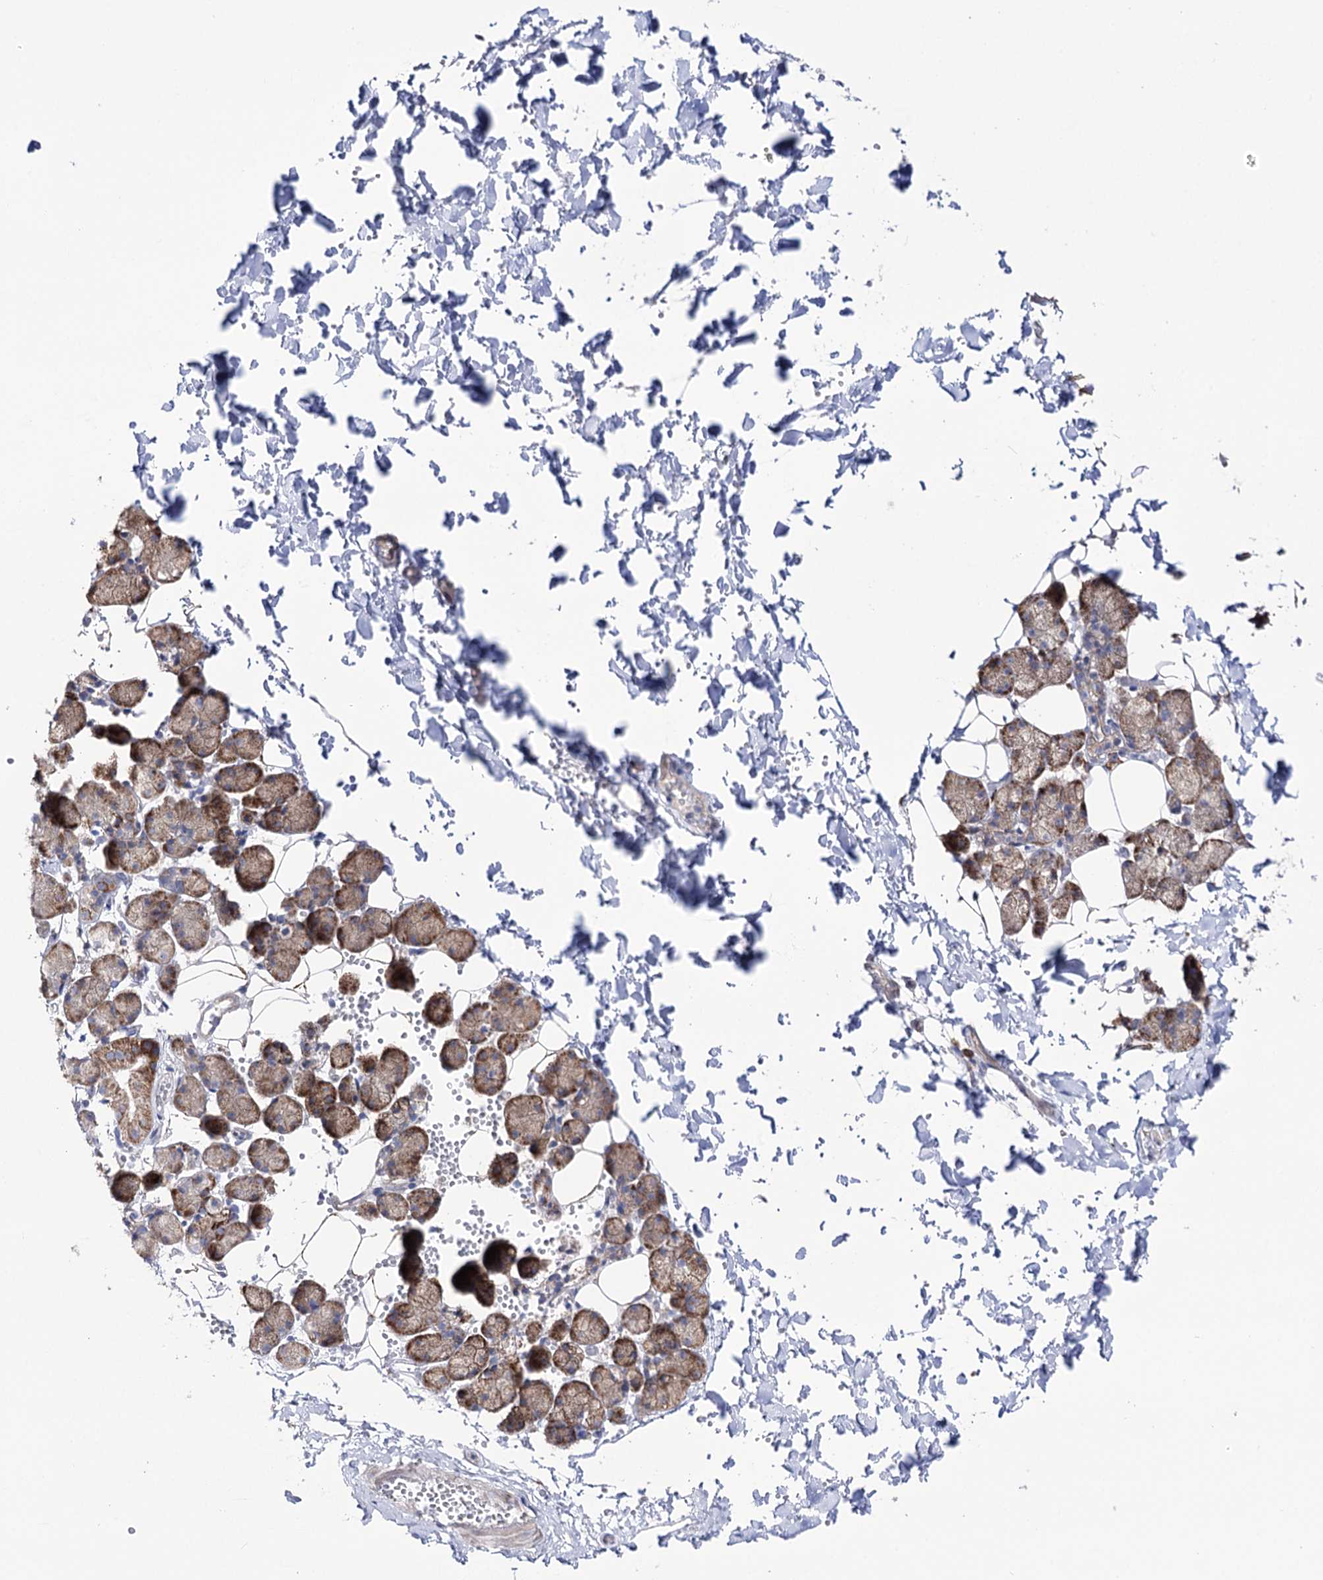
{"staining": {"intensity": "moderate", "quantity": "25%-75%", "location": "cytoplasmic/membranous"}, "tissue": "salivary gland", "cell_type": "Glandular cells", "image_type": "normal", "snomed": [{"axis": "morphology", "description": "Normal tissue, NOS"}, {"axis": "topography", "description": "Salivary gland"}], "caption": "DAB immunohistochemical staining of normal salivary gland shows moderate cytoplasmic/membranous protein staining in about 25%-75% of glandular cells.", "gene": "METTL5", "patient": {"sex": "female", "age": 33}}